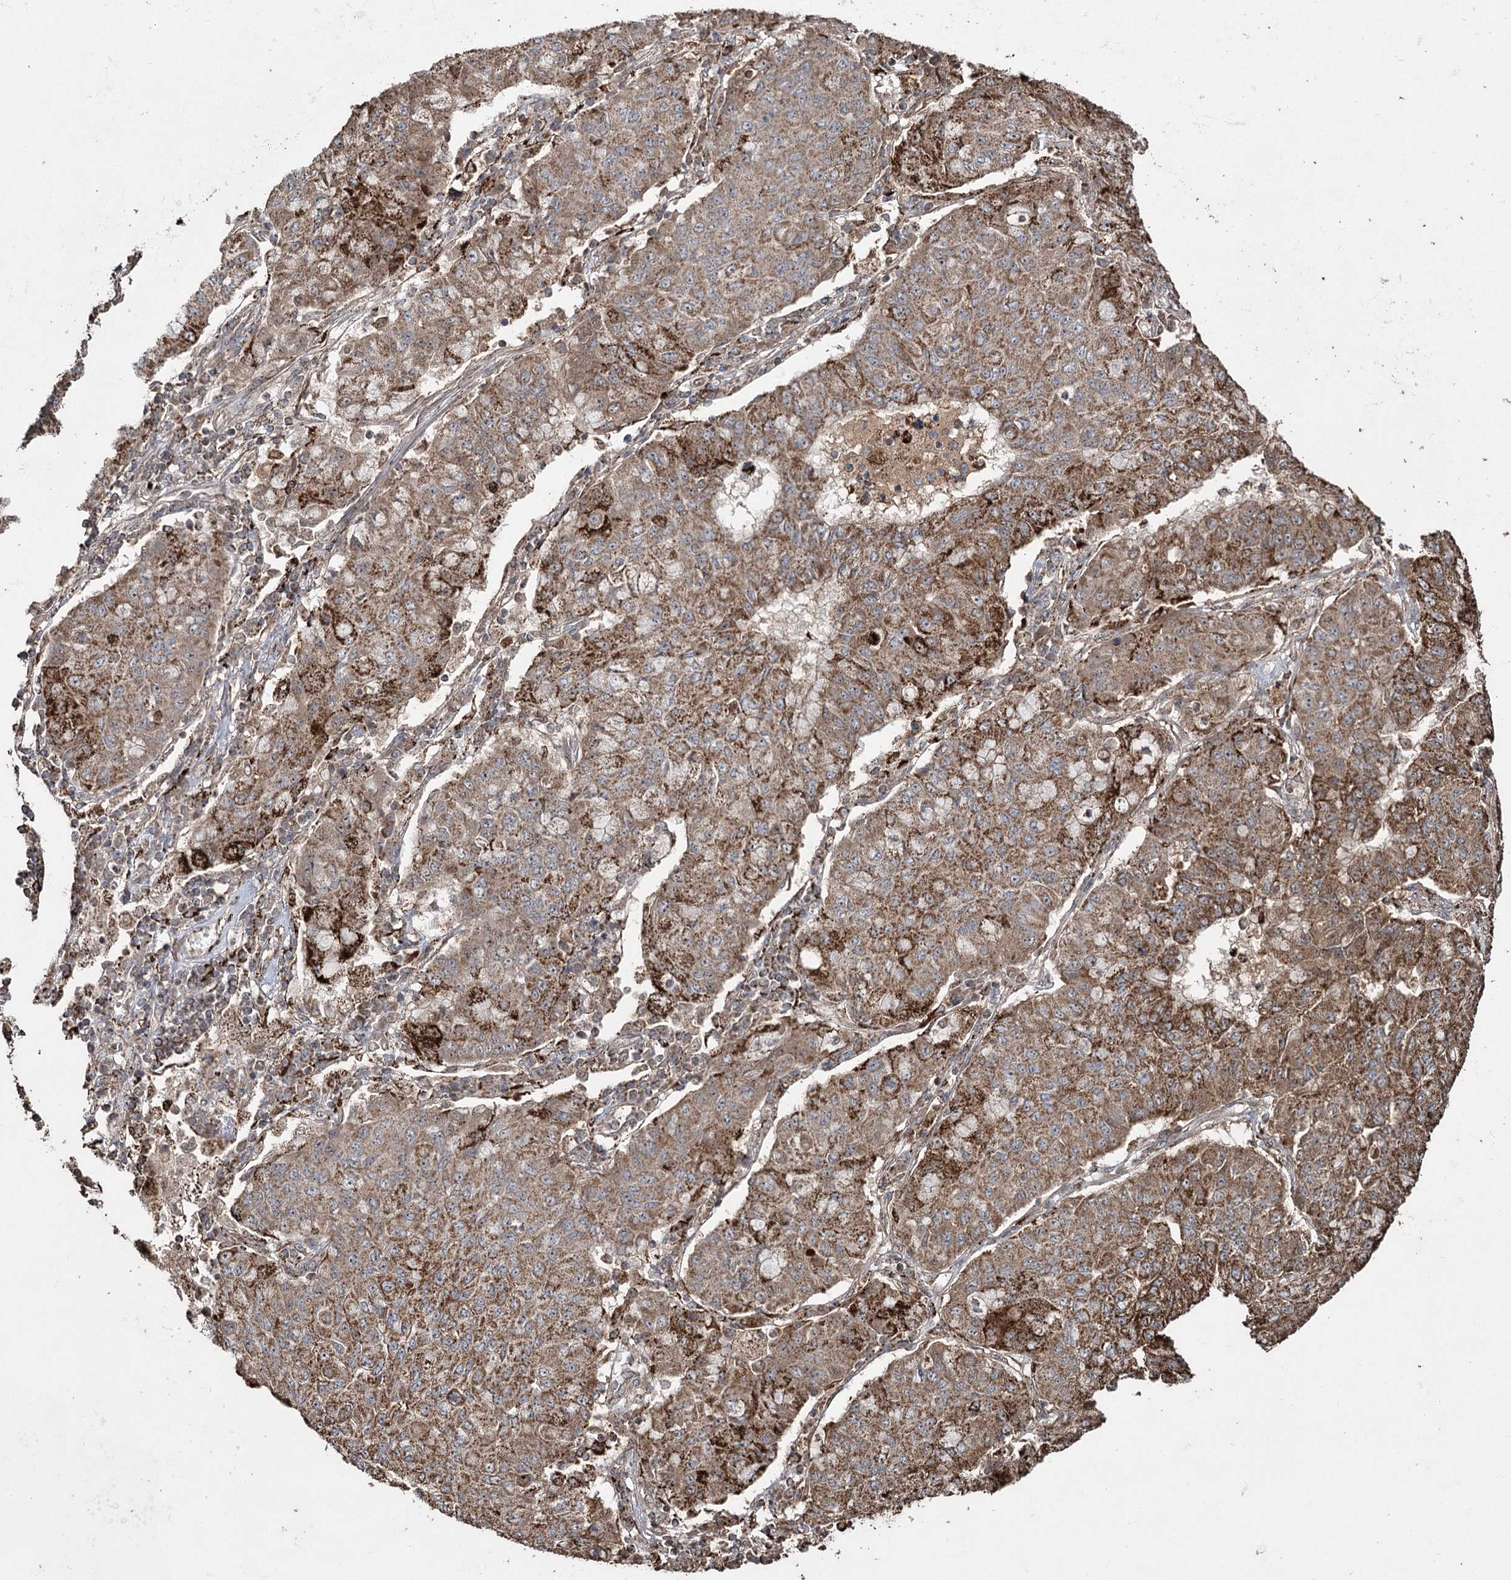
{"staining": {"intensity": "moderate", "quantity": ">75%", "location": "cytoplasmic/membranous"}, "tissue": "lung cancer", "cell_type": "Tumor cells", "image_type": "cancer", "snomed": [{"axis": "morphology", "description": "Squamous cell carcinoma, NOS"}, {"axis": "topography", "description": "Lung"}], "caption": "This histopathology image demonstrates lung cancer (squamous cell carcinoma) stained with immunohistochemistry to label a protein in brown. The cytoplasmic/membranous of tumor cells show moderate positivity for the protein. Nuclei are counter-stained blue.", "gene": "SLF2", "patient": {"sex": "male", "age": 74}}